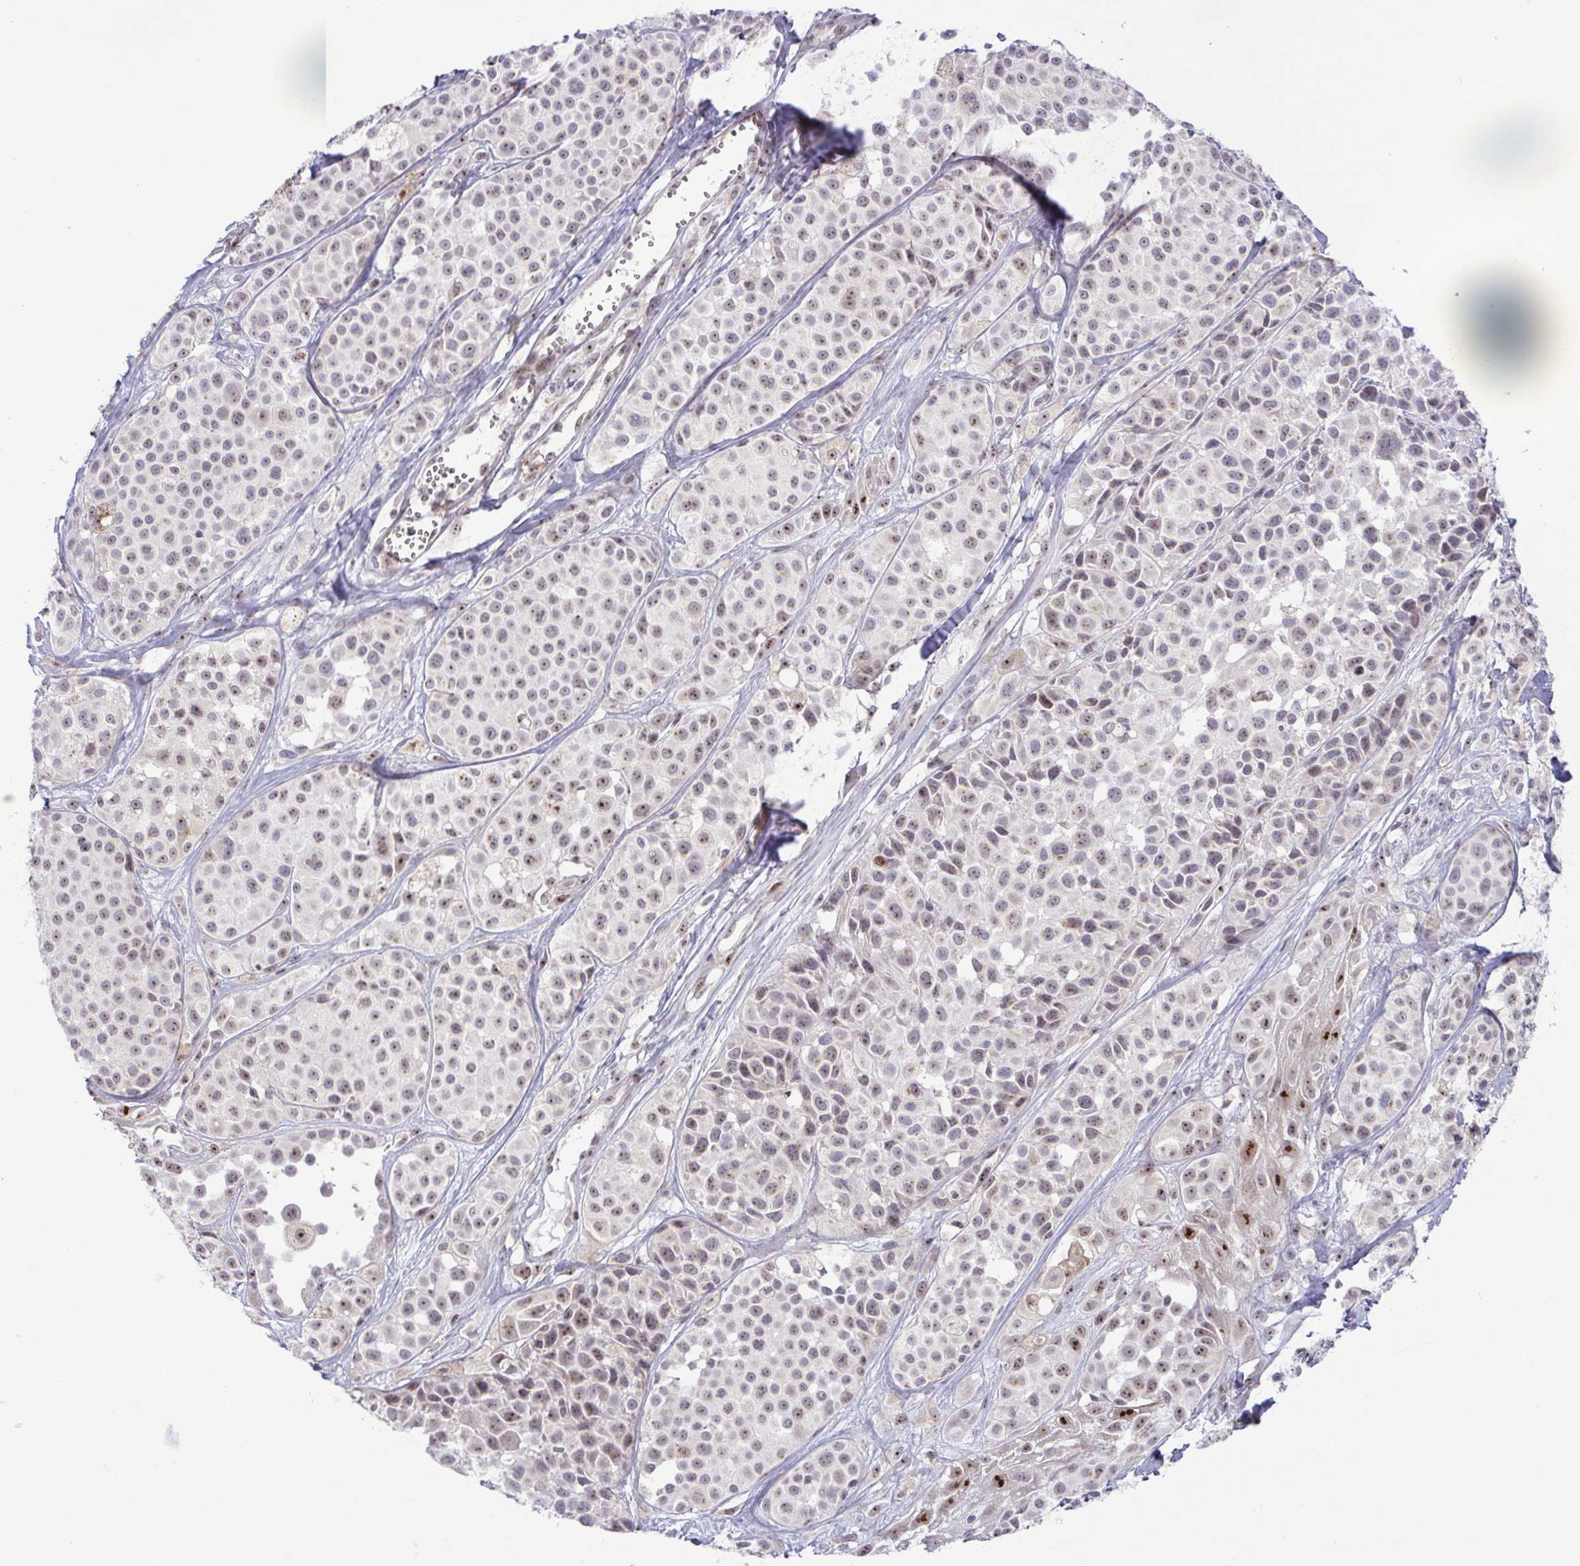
{"staining": {"intensity": "weak", "quantity": "25%-75%", "location": "nuclear"}, "tissue": "melanoma", "cell_type": "Tumor cells", "image_type": "cancer", "snomed": [{"axis": "morphology", "description": "Malignant melanoma, NOS"}, {"axis": "topography", "description": "Skin"}], "caption": "This is a micrograph of IHC staining of melanoma, which shows weak positivity in the nuclear of tumor cells.", "gene": "RSL24D1", "patient": {"sex": "male", "age": 77}}